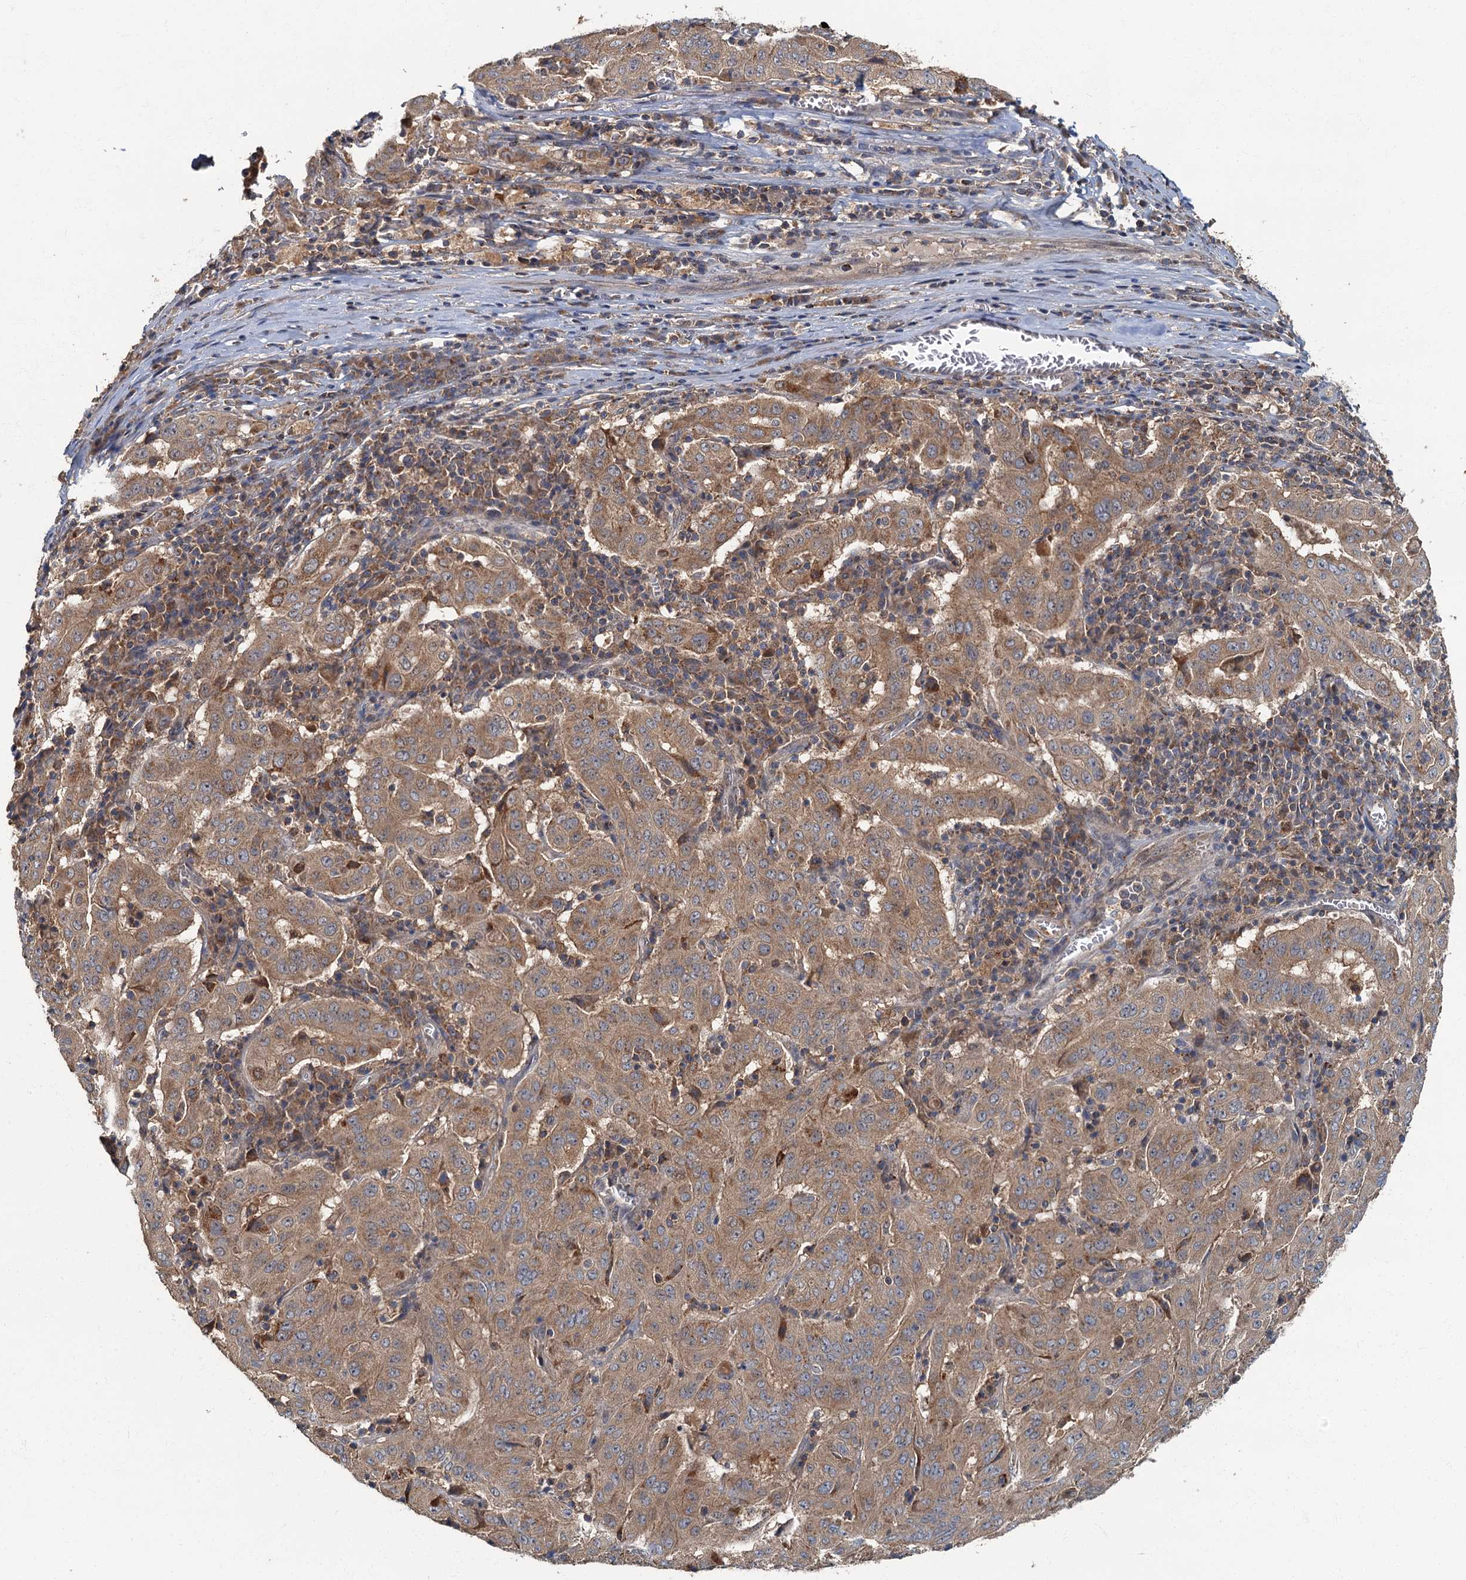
{"staining": {"intensity": "moderate", "quantity": ">75%", "location": "cytoplasmic/membranous"}, "tissue": "pancreatic cancer", "cell_type": "Tumor cells", "image_type": "cancer", "snomed": [{"axis": "morphology", "description": "Adenocarcinoma, NOS"}, {"axis": "topography", "description": "Pancreas"}], "caption": "Pancreatic cancer stained with a protein marker reveals moderate staining in tumor cells.", "gene": "WDCP", "patient": {"sex": "male", "age": 63}}